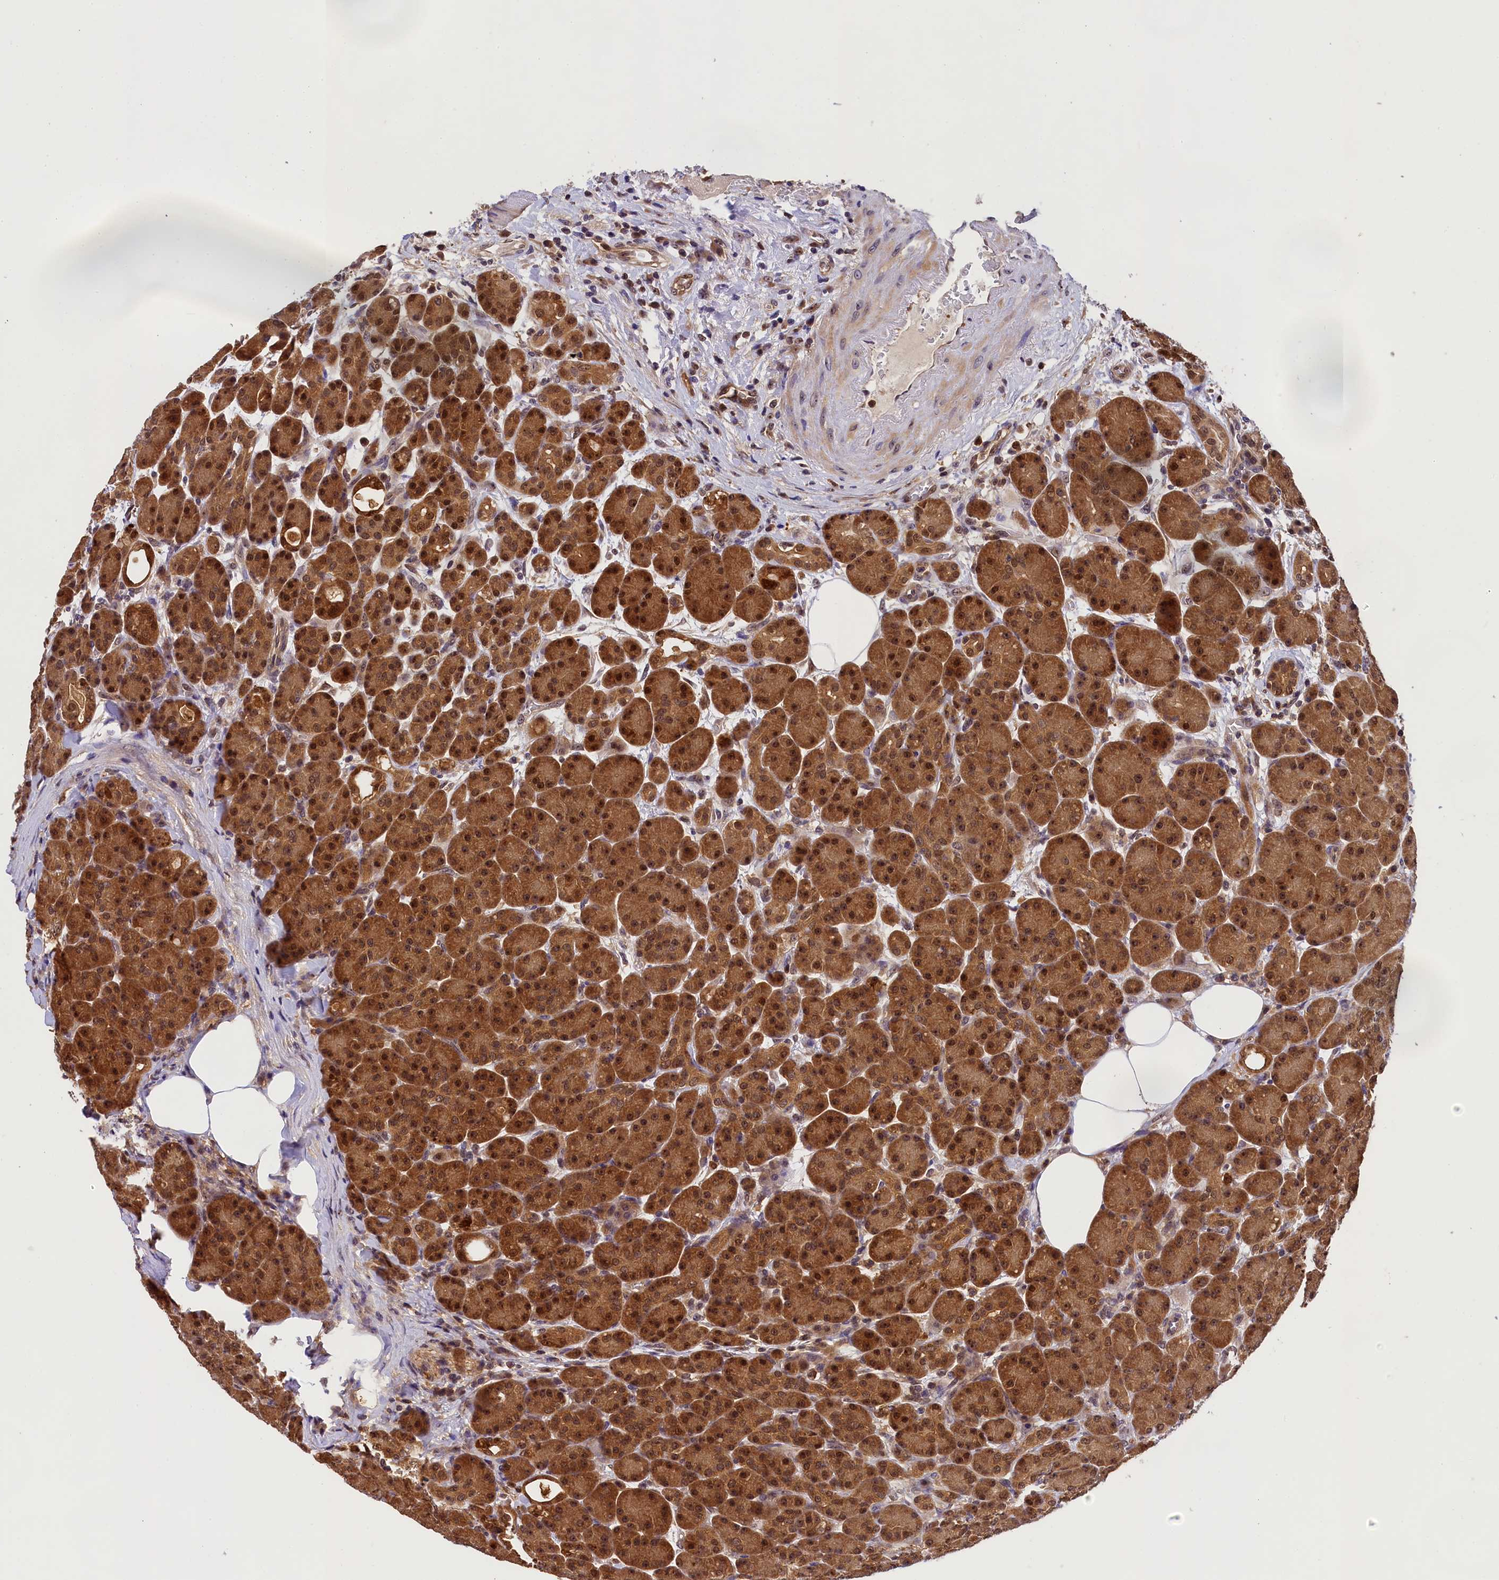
{"staining": {"intensity": "strong", "quantity": ">75%", "location": "cytoplasmic/membranous,nuclear"}, "tissue": "pancreas", "cell_type": "Exocrine glandular cells", "image_type": "normal", "snomed": [{"axis": "morphology", "description": "Normal tissue, NOS"}, {"axis": "topography", "description": "Pancreas"}], "caption": "Immunohistochemical staining of unremarkable pancreas displays >75% levels of strong cytoplasmic/membranous,nuclear protein positivity in about >75% of exocrine glandular cells. (DAB (3,3'-diaminobenzidine) IHC with brightfield microscopy, high magnification).", "gene": "EIF6", "patient": {"sex": "male", "age": 63}}